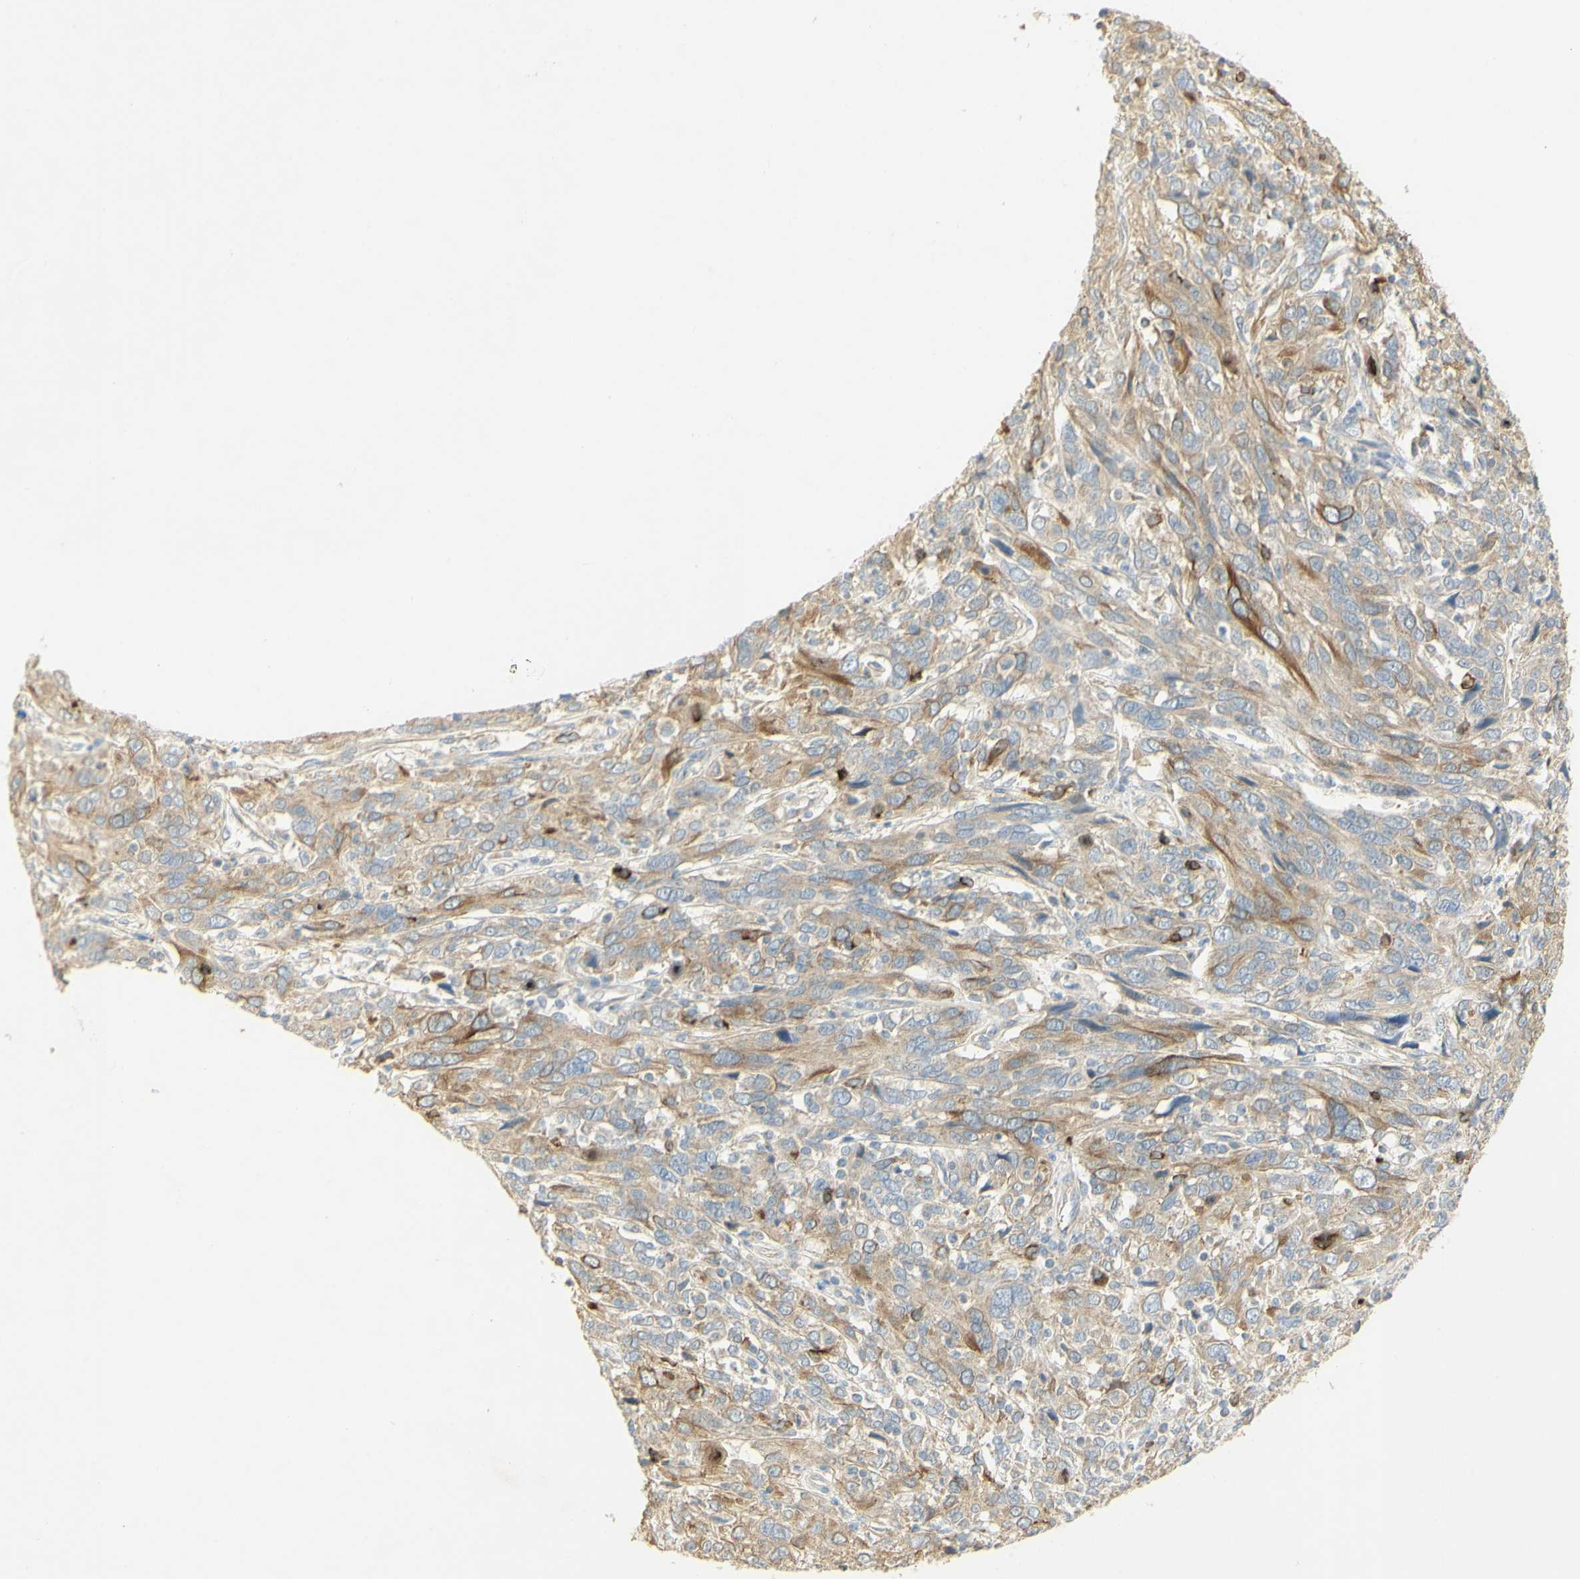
{"staining": {"intensity": "moderate", "quantity": "25%-75%", "location": "cytoplasmic/membranous"}, "tissue": "cervical cancer", "cell_type": "Tumor cells", "image_type": "cancer", "snomed": [{"axis": "morphology", "description": "Squamous cell carcinoma, NOS"}, {"axis": "topography", "description": "Cervix"}], "caption": "Human cervical cancer stained with a protein marker shows moderate staining in tumor cells.", "gene": "KIF11", "patient": {"sex": "female", "age": 46}}